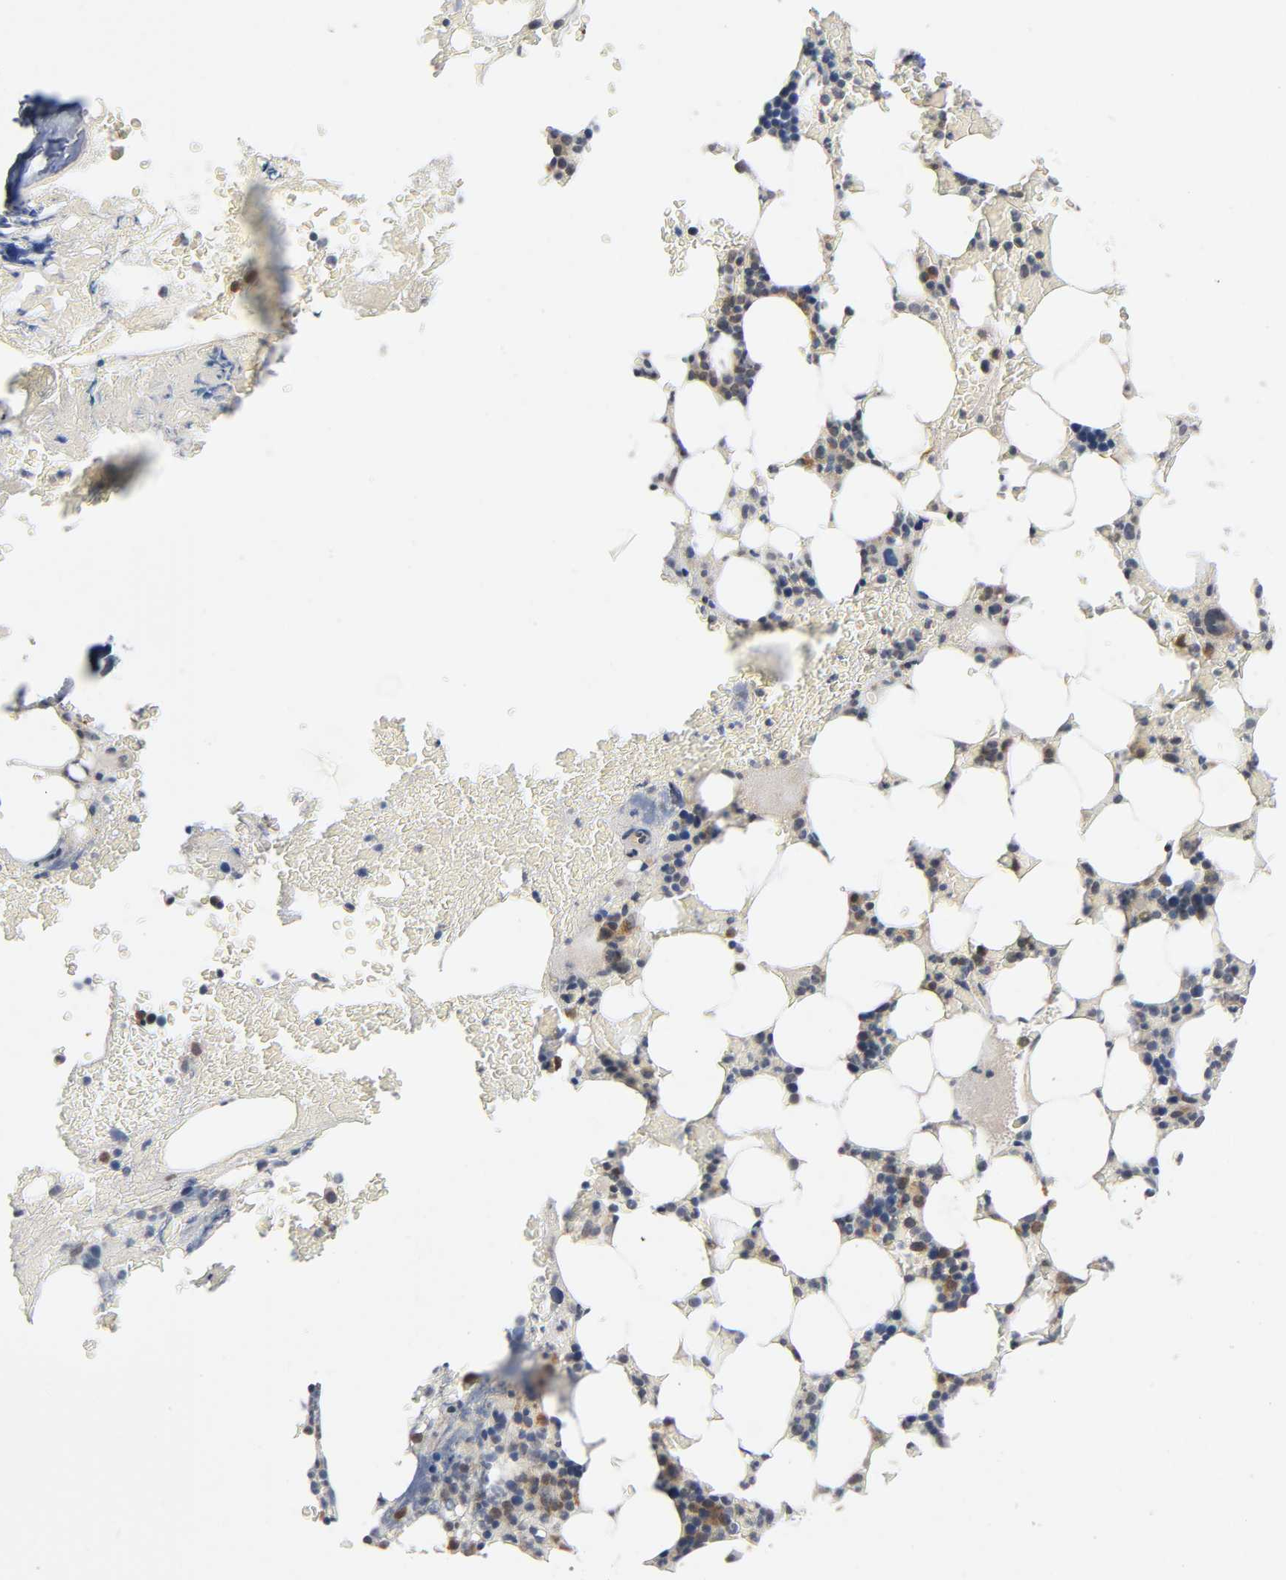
{"staining": {"intensity": "moderate", "quantity": "25%-75%", "location": "cytoplasmic/membranous"}, "tissue": "bone marrow", "cell_type": "Hematopoietic cells", "image_type": "normal", "snomed": [{"axis": "morphology", "description": "Normal tissue, NOS"}, {"axis": "topography", "description": "Bone marrow"}], "caption": "An image showing moderate cytoplasmic/membranous expression in about 25%-75% of hematopoietic cells in benign bone marrow, as visualized by brown immunohistochemical staining.", "gene": "MAPK8", "patient": {"sex": "female", "age": 73}}